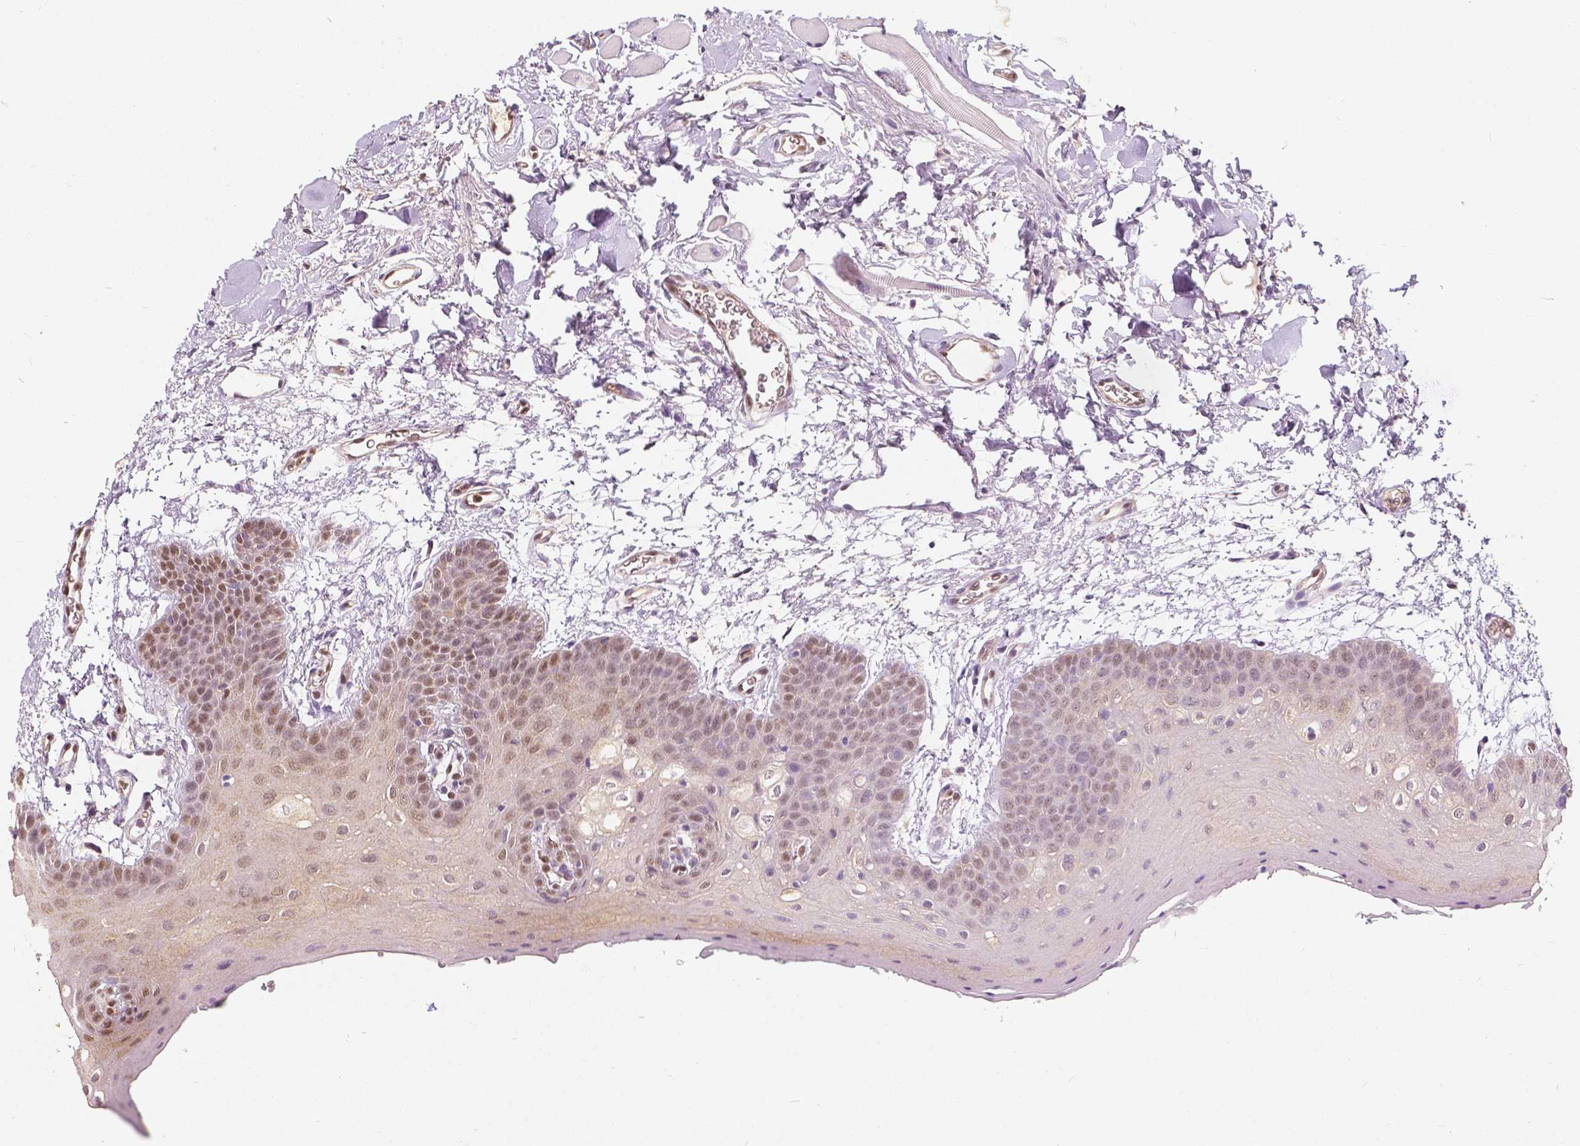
{"staining": {"intensity": "weak", "quantity": "25%-75%", "location": "nuclear"}, "tissue": "oral mucosa", "cell_type": "Squamous epithelial cells", "image_type": "normal", "snomed": [{"axis": "morphology", "description": "Normal tissue, NOS"}, {"axis": "morphology", "description": "Squamous cell carcinoma, NOS"}, {"axis": "topography", "description": "Oral tissue"}, {"axis": "topography", "description": "Head-Neck"}], "caption": "DAB (3,3'-diaminobenzidine) immunohistochemical staining of normal oral mucosa shows weak nuclear protein staining in approximately 25%-75% of squamous epithelial cells.", "gene": "NAPRT", "patient": {"sex": "female", "age": 50}}